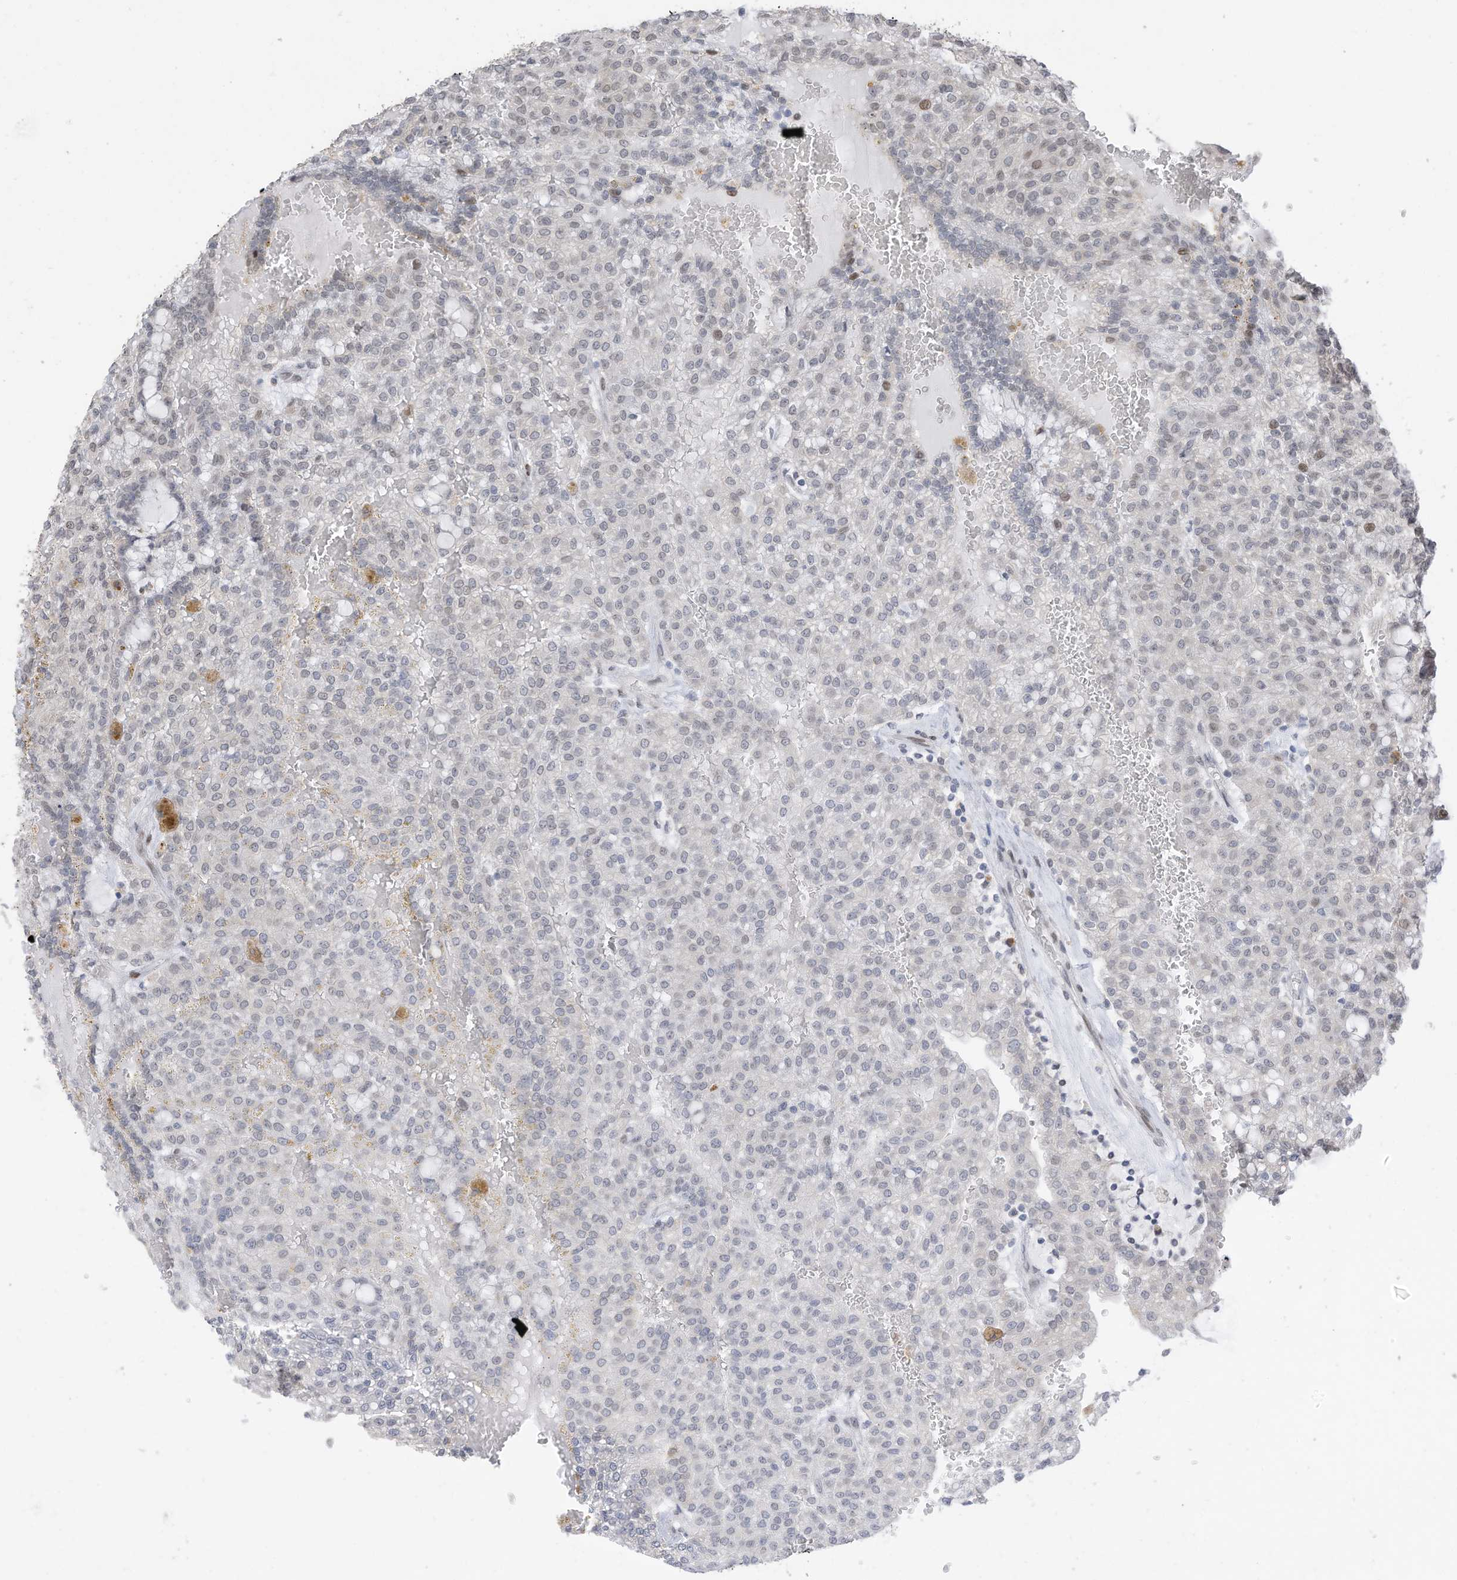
{"staining": {"intensity": "moderate", "quantity": "<25%", "location": "nuclear"}, "tissue": "renal cancer", "cell_type": "Tumor cells", "image_type": "cancer", "snomed": [{"axis": "morphology", "description": "Adenocarcinoma, NOS"}, {"axis": "topography", "description": "Kidney"}], "caption": "Moderate nuclear positivity for a protein is seen in about <25% of tumor cells of renal cancer (adenocarcinoma) using immunohistochemistry (IHC).", "gene": "RABL3", "patient": {"sex": "male", "age": 63}}